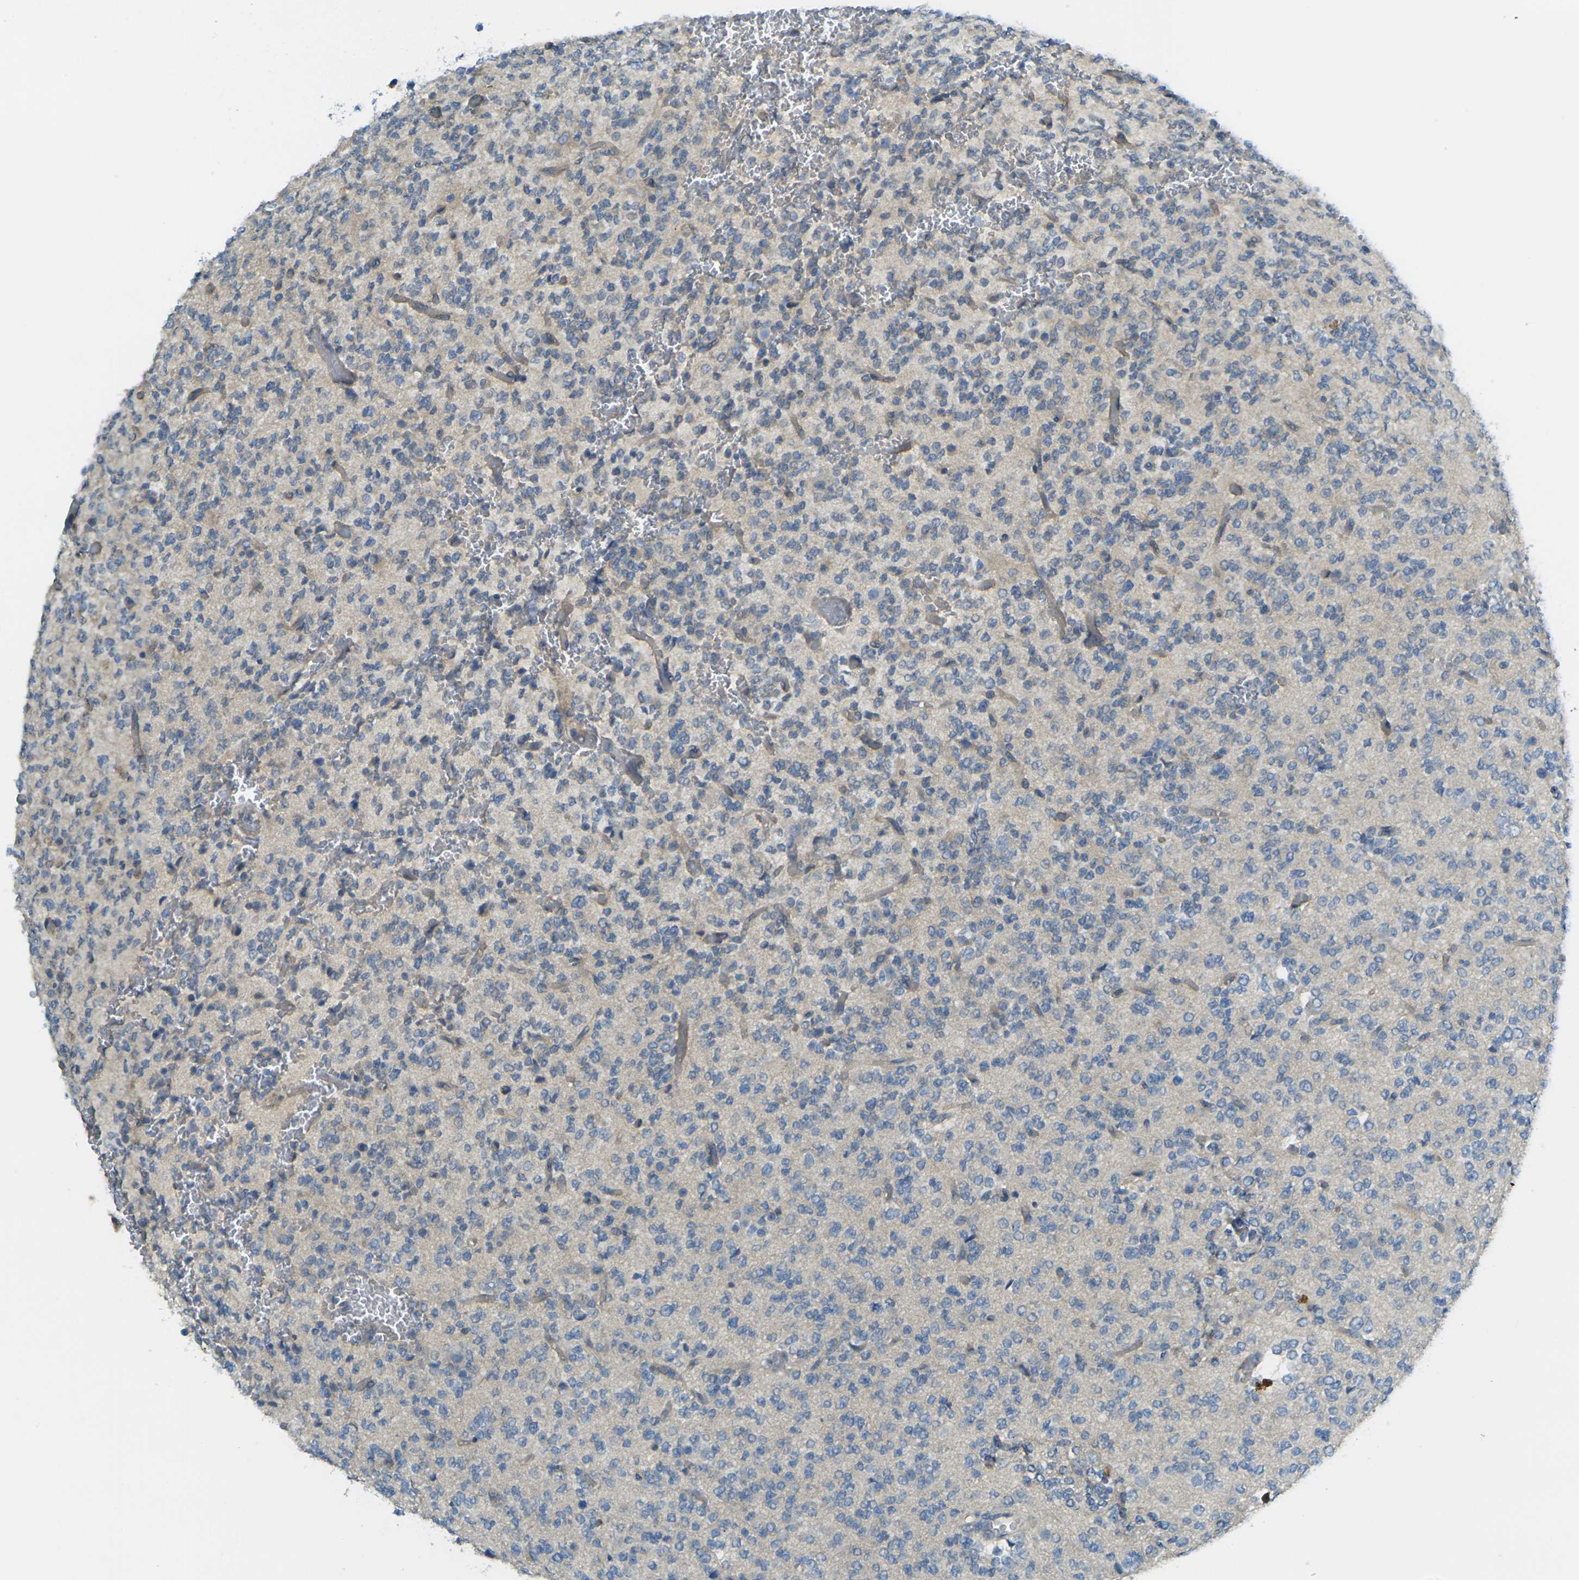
{"staining": {"intensity": "negative", "quantity": "none", "location": "none"}, "tissue": "glioma", "cell_type": "Tumor cells", "image_type": "cancer", "snomed": [{"axis": "morphology", "description": "Glioma, malignant, Low grade"}, {"axis": "topography", "description": "Brain"}], "caption": "A high-resolution histopathology image shows IHC staining of glioma, which shows no significant staining in tumor cells.", "gene": "RHBDD1", "patient": {"sex": "male", "age": 38}}